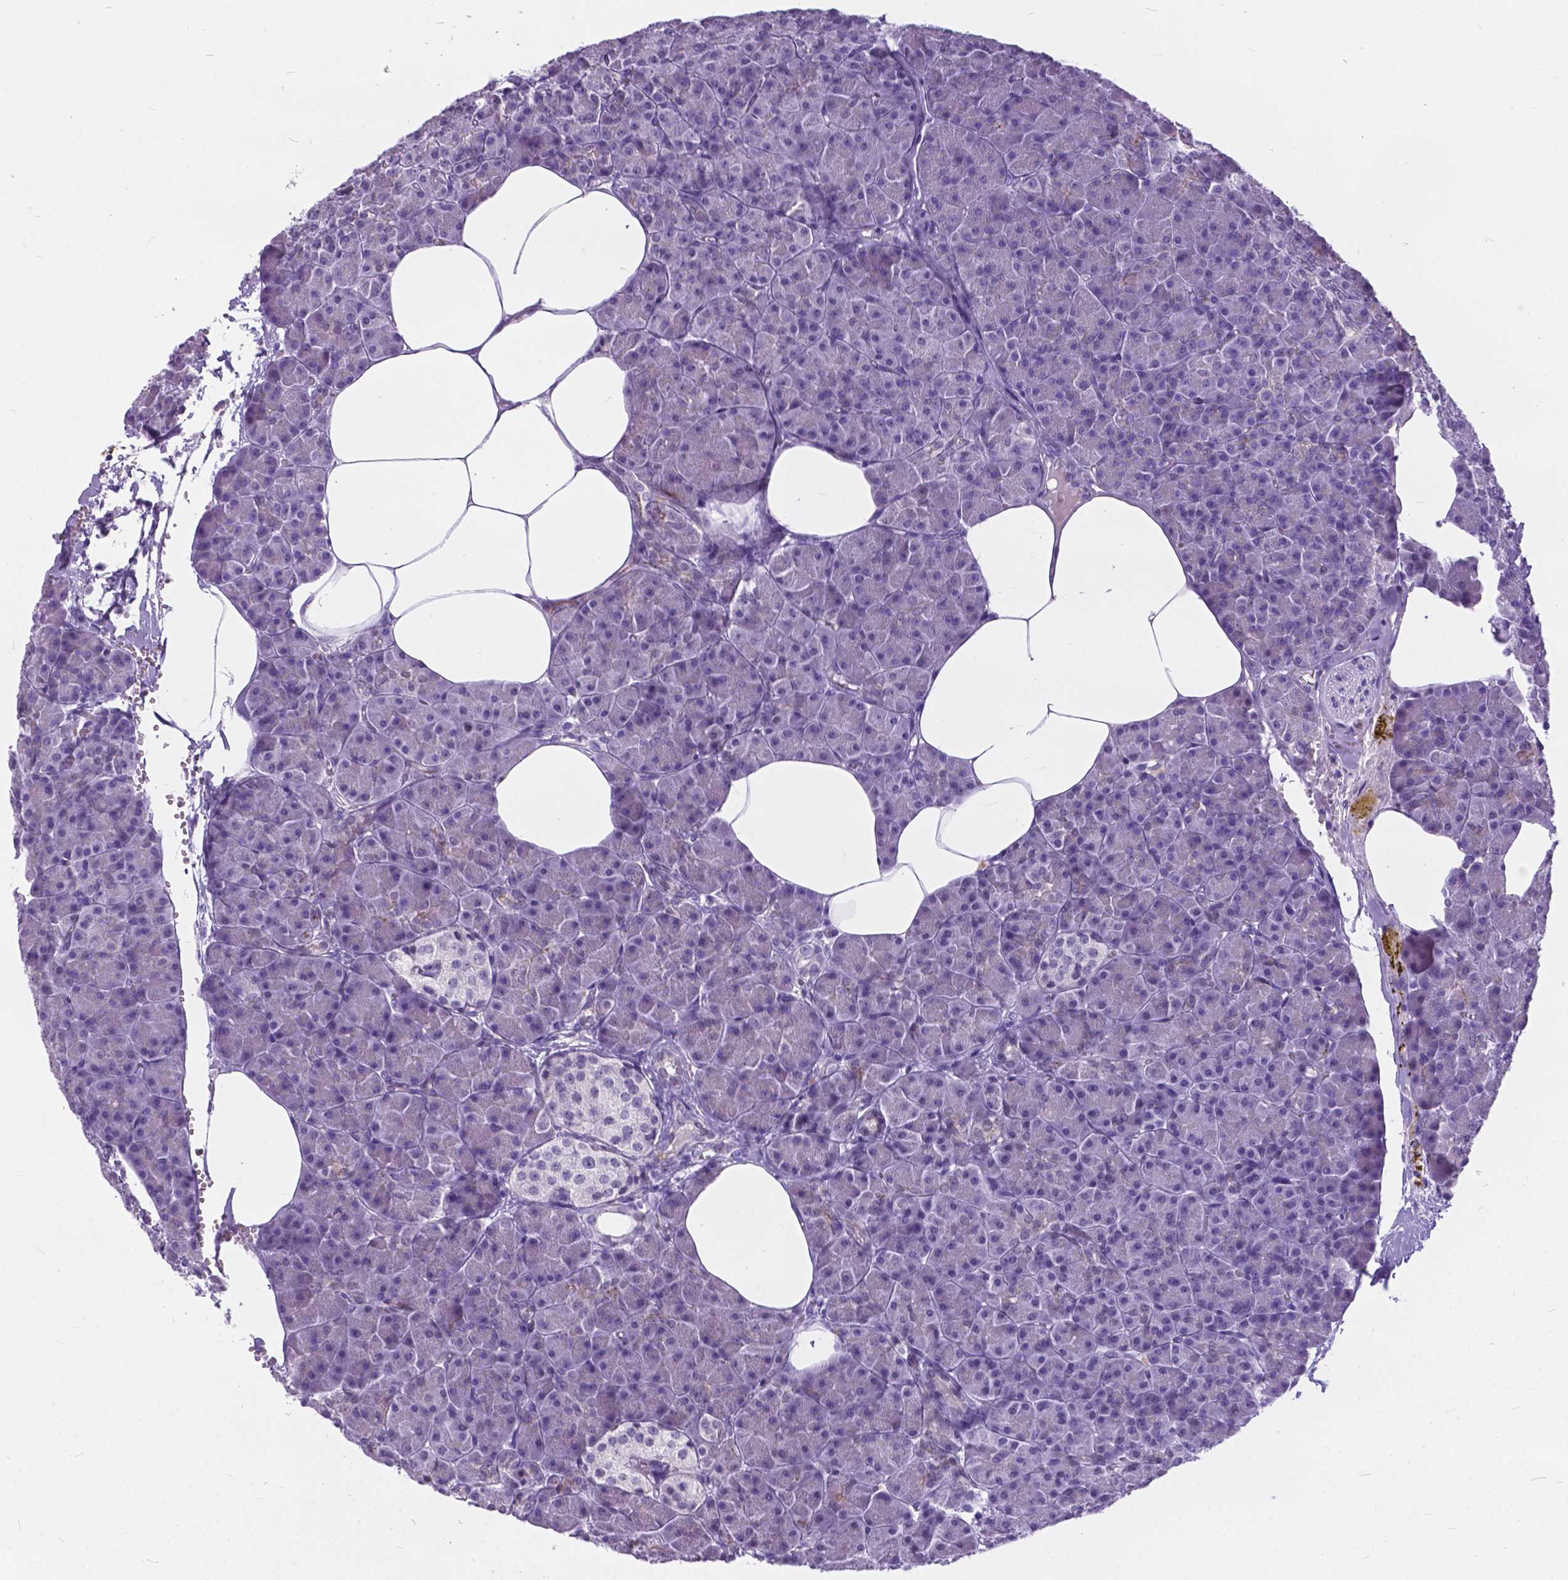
{"staining": {"intensity": "negative", "quantity": "none", "location": "none"}, "tissue": "pancreas", "cell_type": "Exocrine glandular cells", "image_type": "normal", "snomed": [{"axis": "morphology", "description": "Normal tissue, NOS"}, {"axis": "topography", "description": "Pancreas"}], "caption": "Immunohistochemistry photomicrograph of benign pancreas: human pancreas stained with DAB (3,3'-diaminobenzidine) shows no significant protein expression in exocrine glandular cells. (Brightfield microscopy of DAB (3,3'-diaminobenzidine) IHC at high magnification).", "gene": "BSND", "patient": {"sex": "female", "age": 45}}